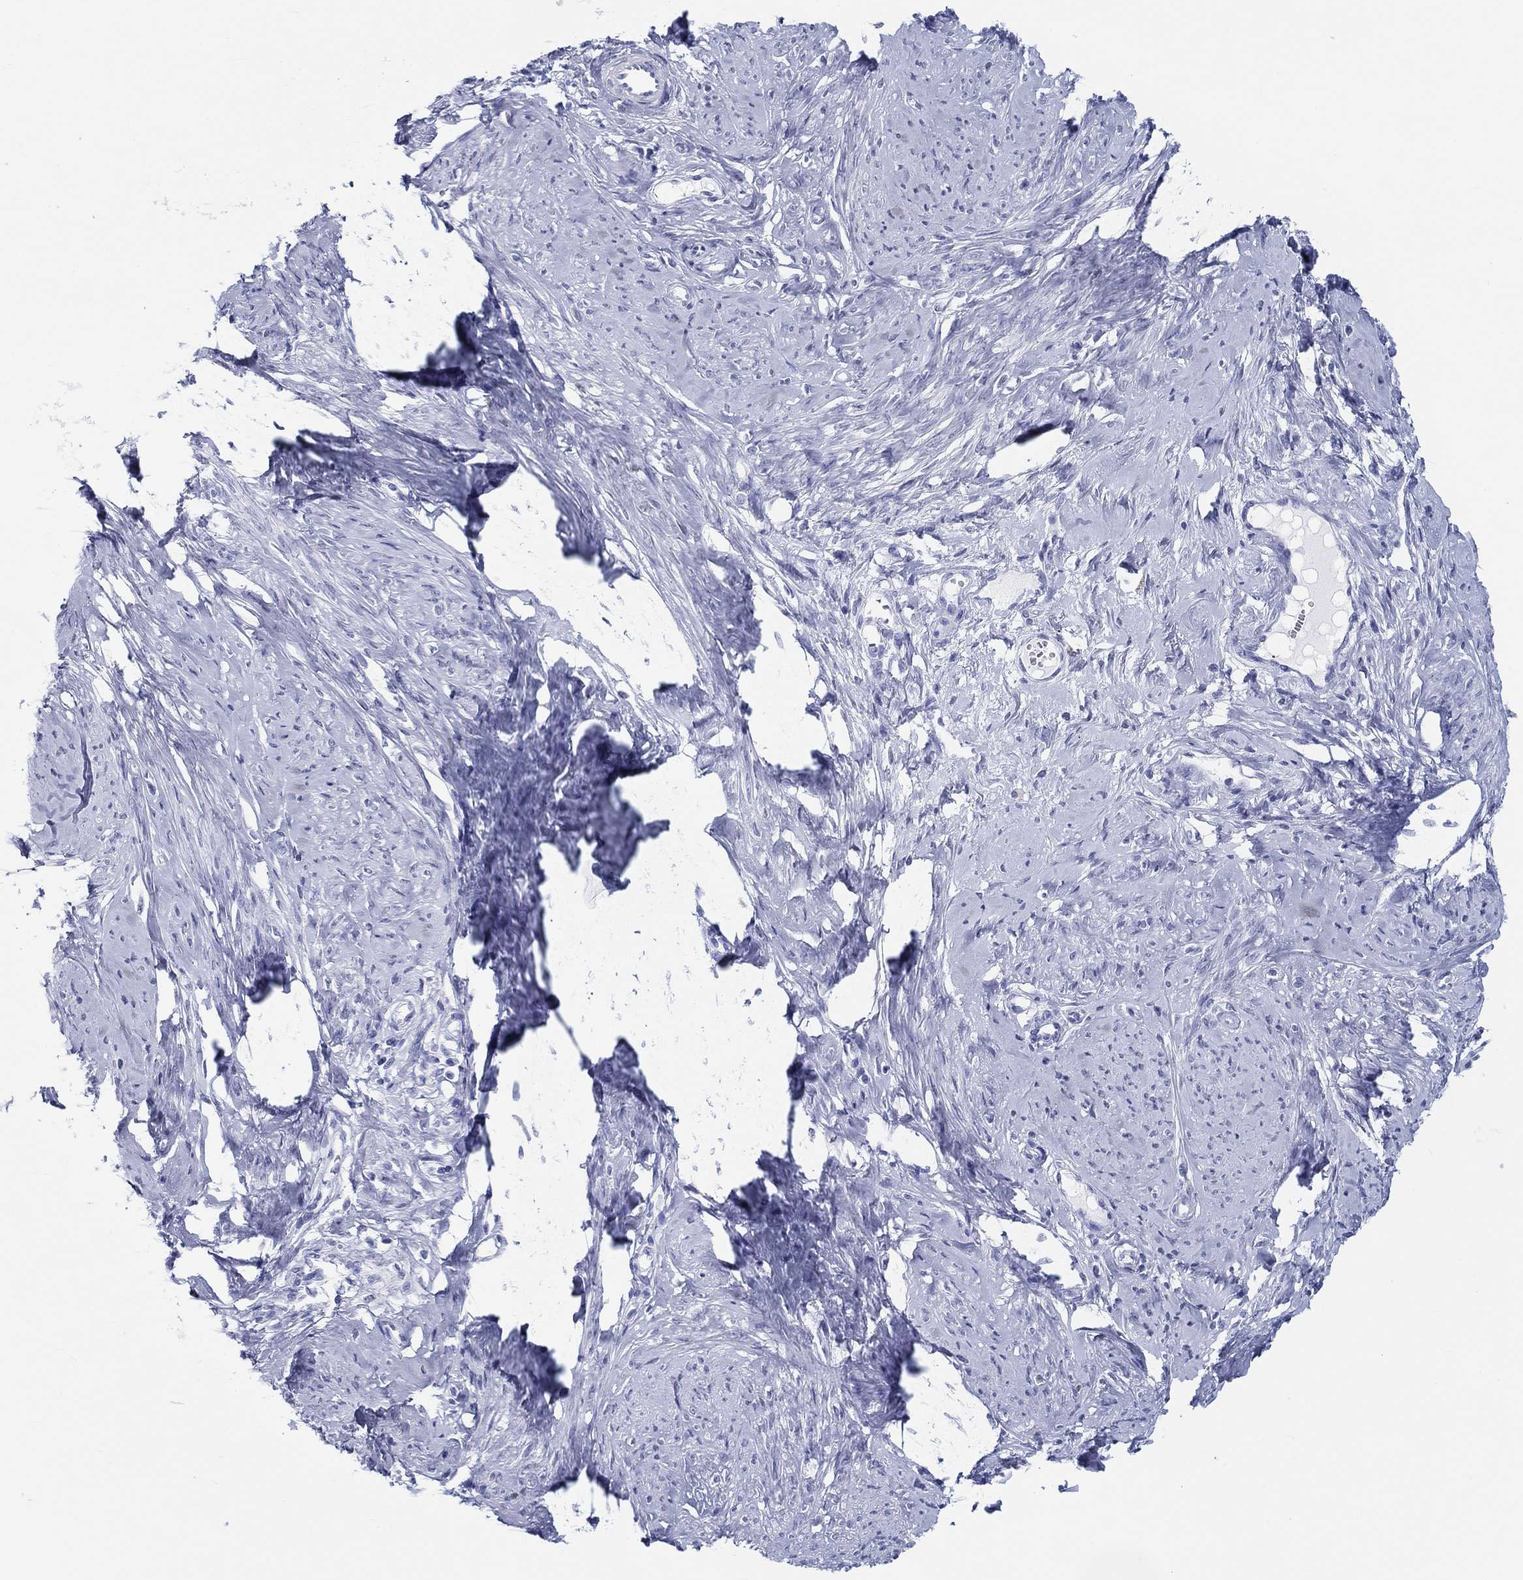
{"staining": {"intensity": "negative", "quantity": "none", "location": "none"}, "tissue": "smooth muscle", "cell_type": "Smooth muscle cells", "image_type": "normal", "snomed": [{"axis": "morphology", "description": "Normal tissue, NOS"}, {"axis": "topography", "description": "Smooth muscle"}], "caption": "Immunohistochemical staining of unremarkable human smooth muscle displays no significant expression in smooth muscle cells.", "gene": "H1", "patient": {"sex": "female", "age": 48}}